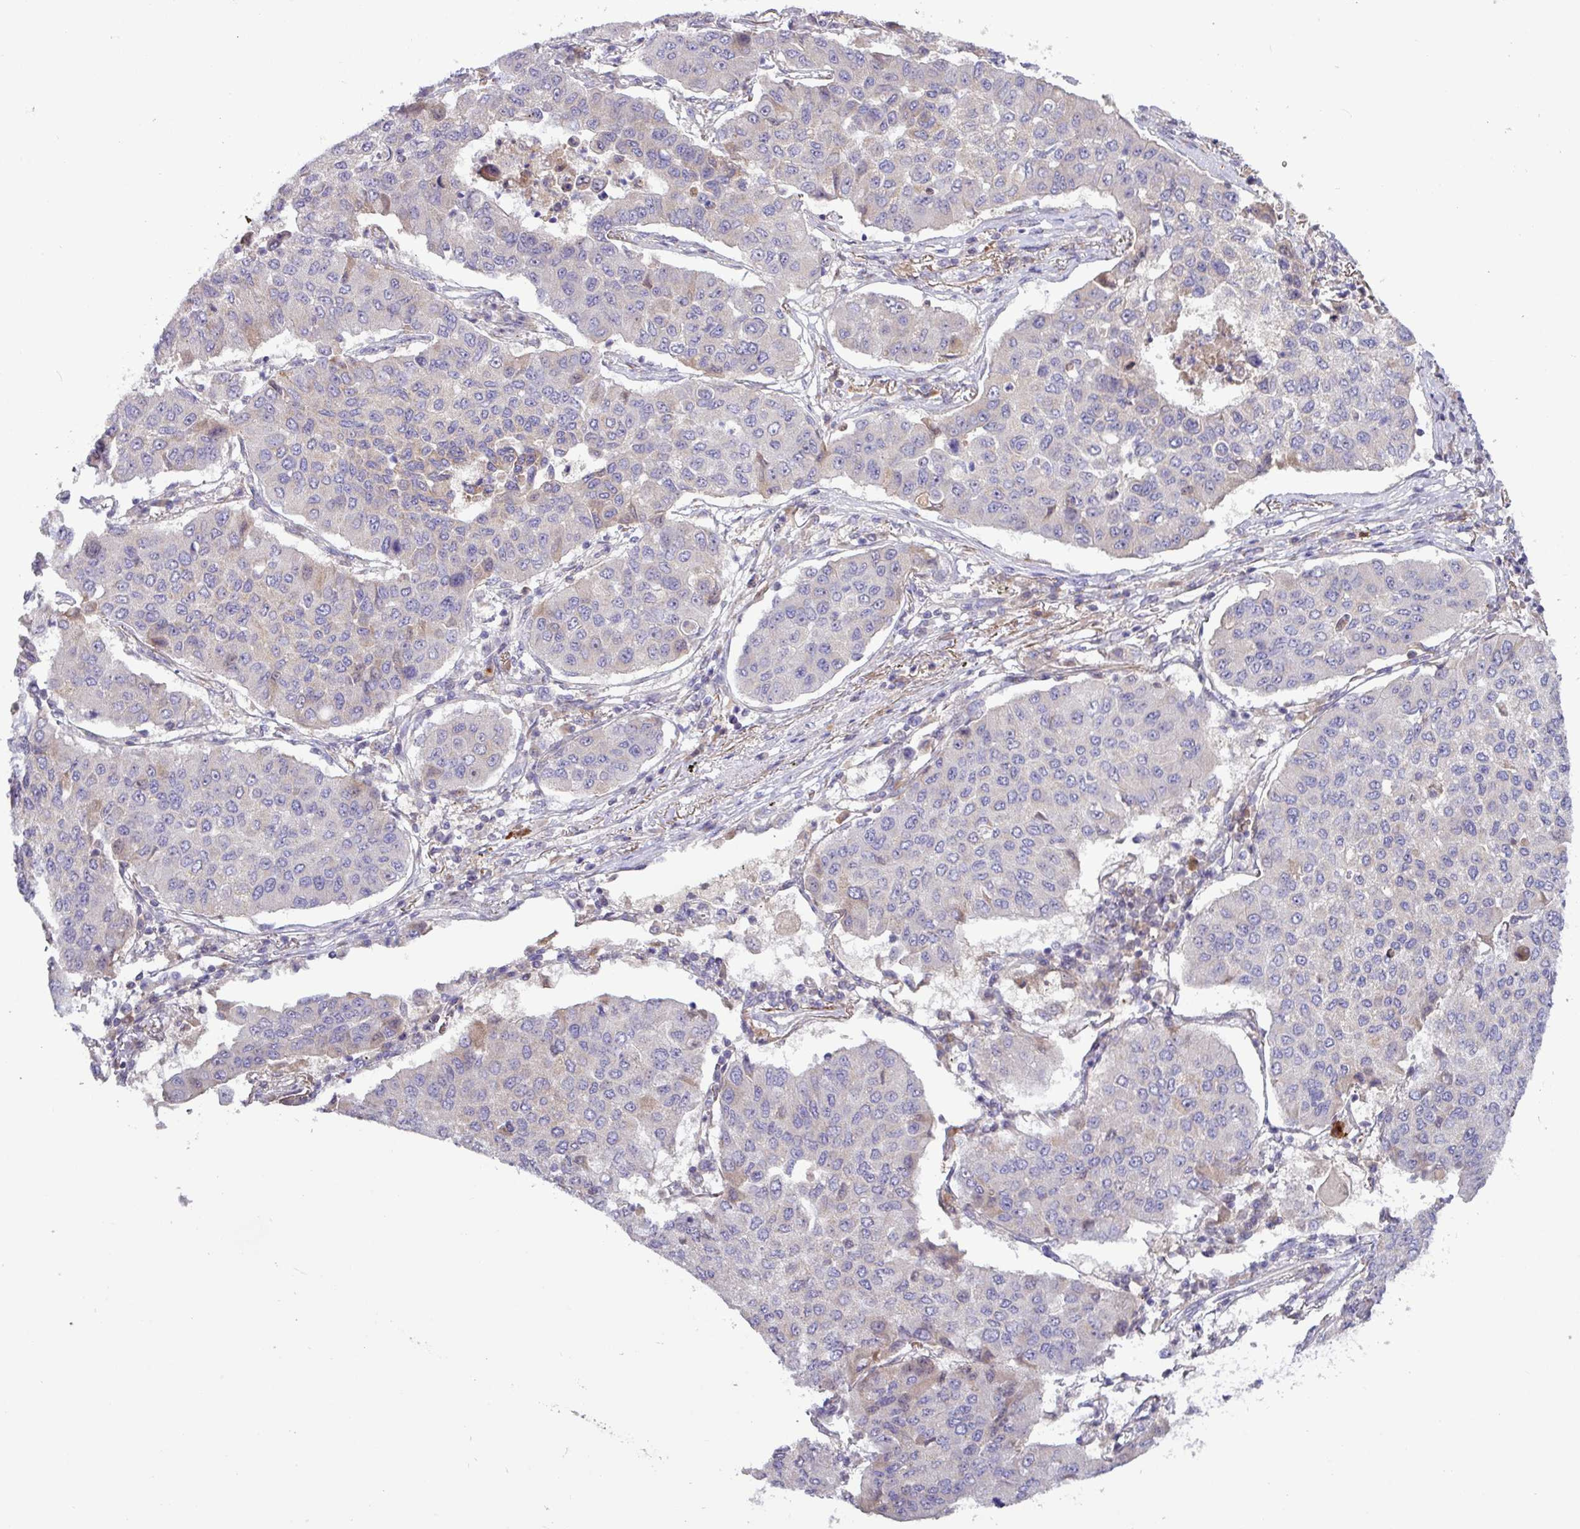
{"staining": {"intensity": "negative", "quantity": "none", "location": "none"}, "tissue": "lung cancer", "cell_type": "Tumor cells", "image_type": "cancer", "snomed": [{"axis": "morphology", "description": "Squamous cell carcinoma, NOS"}, {"axis": "topography", "description": "Lung"}], "caption": "Immunohistochemistry histopathology image of lung squamous cell carcinoma stained for a protein (brown), which shows no positivity in tumor cells. Nuclei are stained in blue.", "gene": "TNFSF12", "patient": {"sex": "male", "age": 74}}